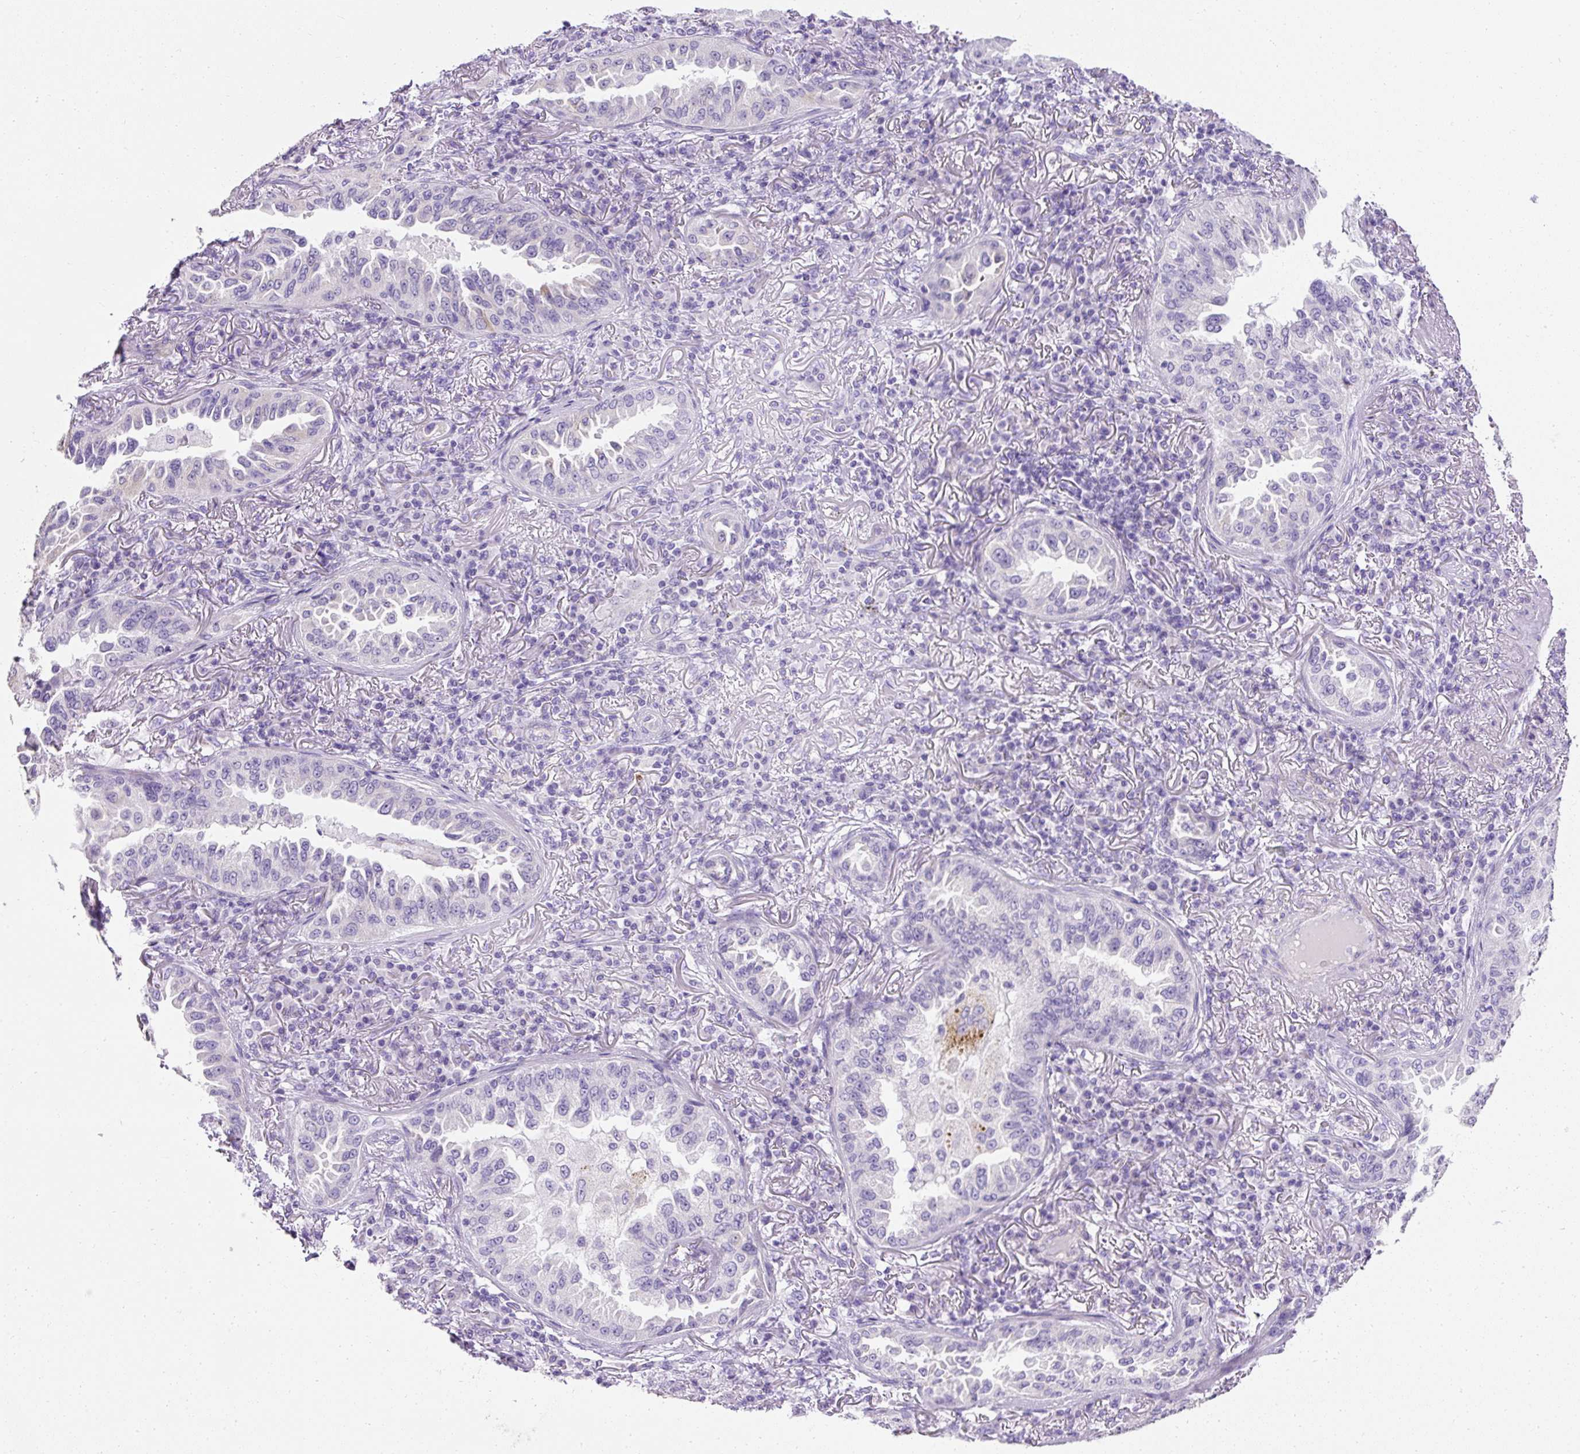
{"staining": {"intensity": "negative", "quantity": "none", "location": "none"}, "tissue": "lung cancer", "cell_type": "Tumor cells", "image_type": "cancer", "snomed": [{"axis": "morphology", "description": "Adenocarcinoma, NOS"}, {"axis": "topography", "description": "Lung"}], "caption": "Immunohistochemical staining of lung cancer (adenocarcinoma) exhibits no significant expression in tumor cells.", "gene": "C2CD4C", "patient": {"sex": "female", "age": 69}}